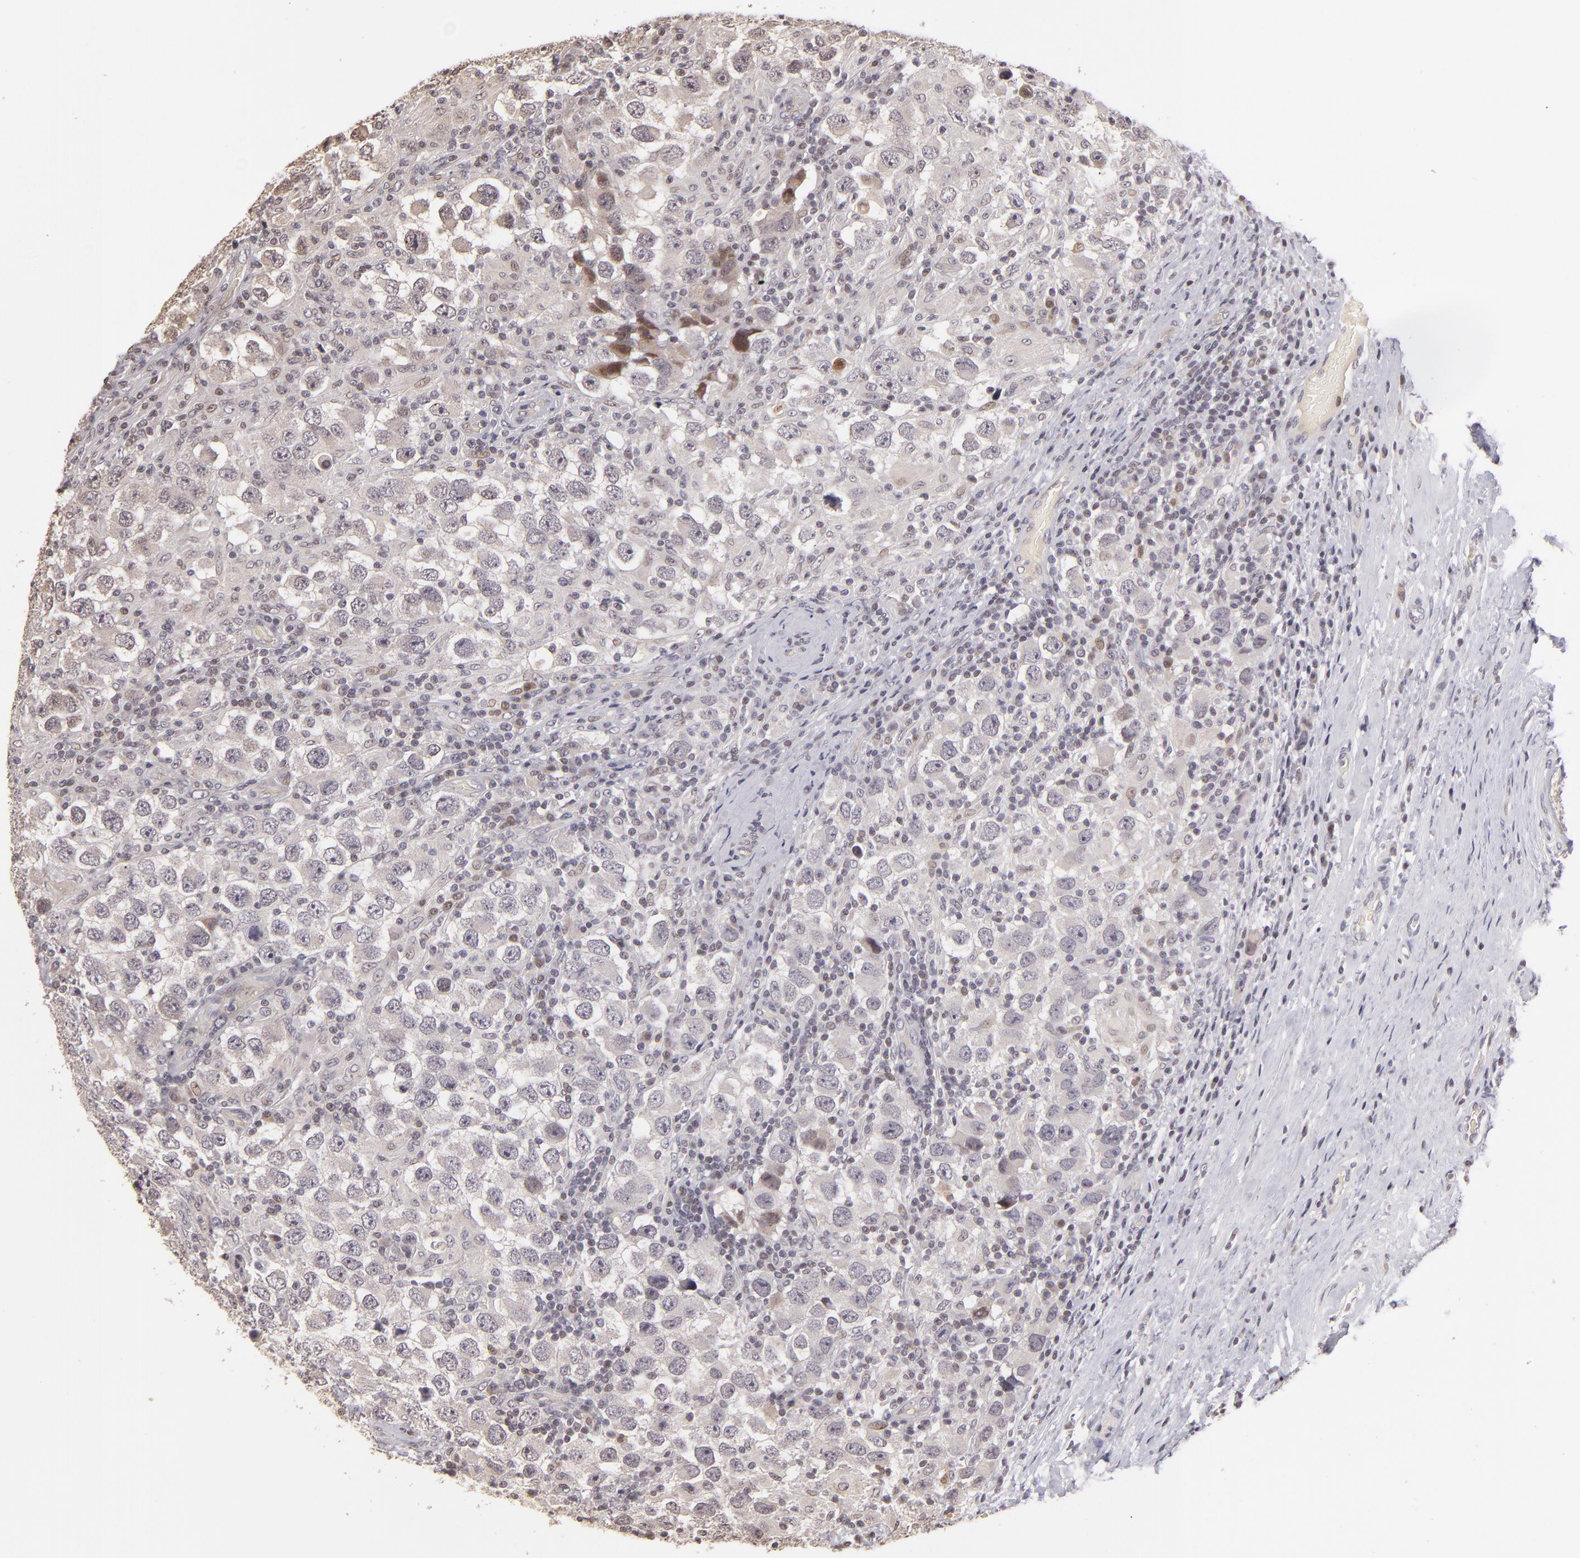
{"staining": {"intensity": "weak", "quantity": "<25%", "location": "nuclear"}, "tissue": "testis cancer", "cell_type": "Tumor cells", "image_type": "cancer", "snomed": [{"axis": "morphology", "description": "Carcinoma, Embryonal, NOS"}, {"axis": "topography", "description": "Testis"}], "caption": "Immunohistochemical staining of testis embryonal carcinoma shows no significant positivity in tumor cells.", "gene": "RARB", "patient": {"sex": "male", "age": 21}}